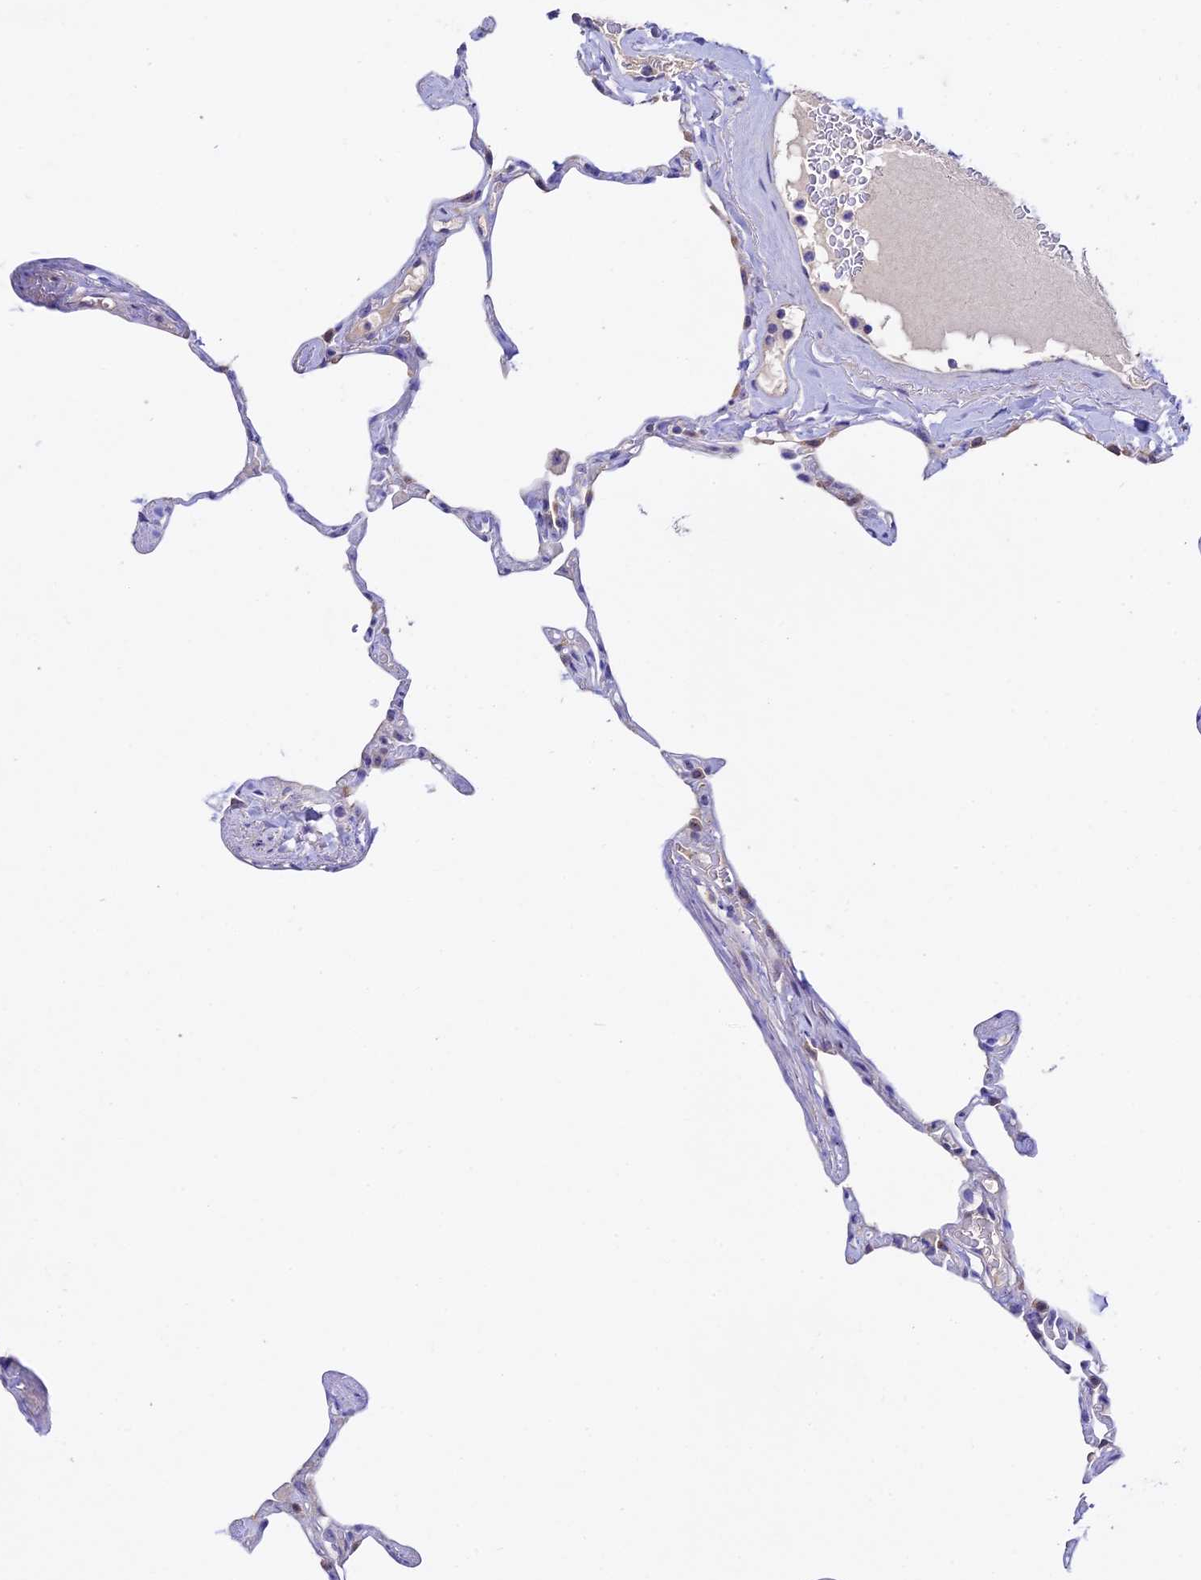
{"staining": {"intensity": "weak", "quantity": "<25%", "location": "cytoplasmic/membranous"}, "tissue": "lung", "cell_type": "Alveolar cells", "image_type": "normal", "snomed": [{"axis": "morphology", "description": "Normal tissue, NOS"}, {"axis": "topography", "description": "Lung"}], "caption": "Alveolar cells show no significant staining in benign lung.", "gene": "DUSP29", "patient": {"sex": "male", "age": 65}}